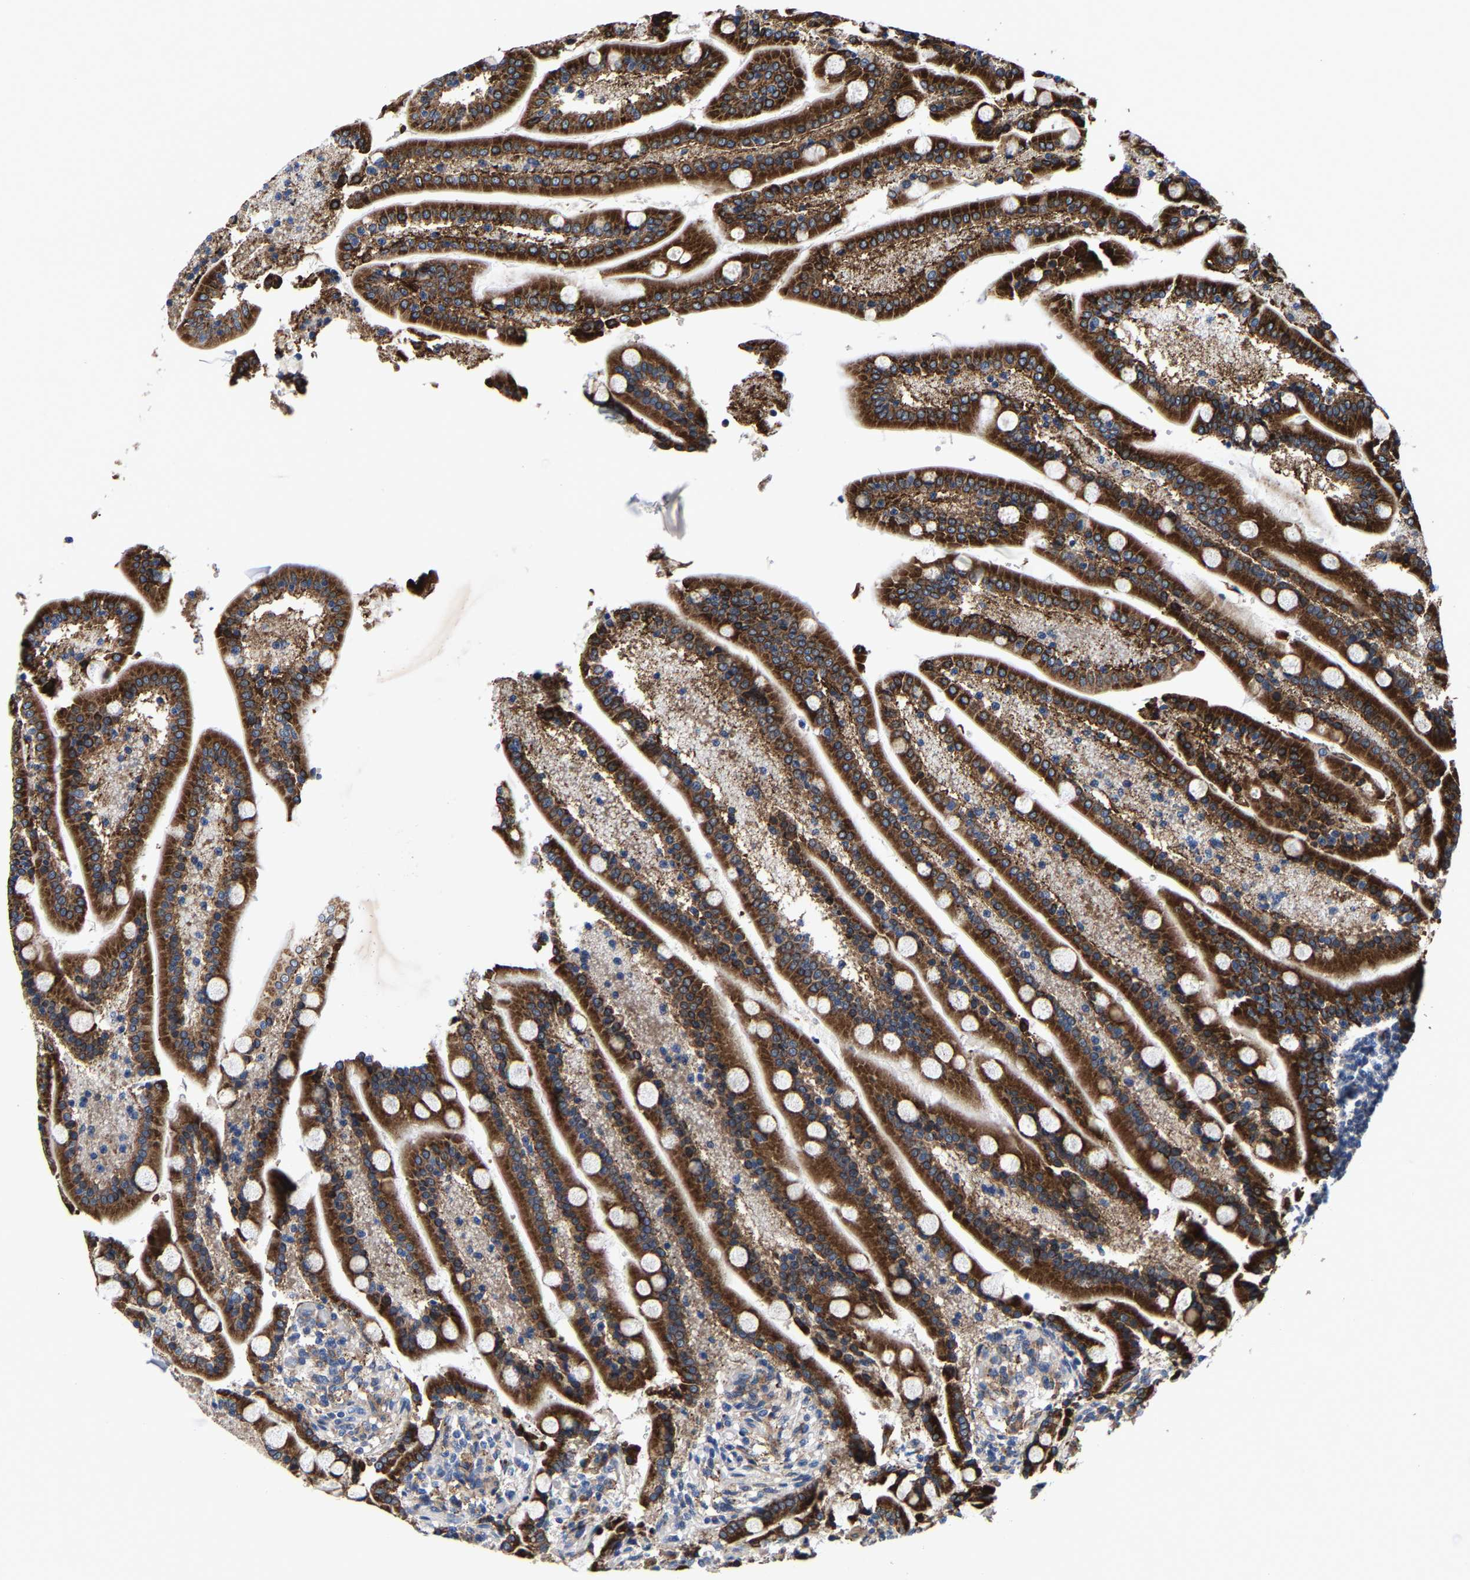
{"staining": {"intensity": "strong", "quantity": ">75%", "location": "cytoplasmic/membranous"}, "tissue": "duodenum", "cell_type": "Glandular cells", "image_type": "normal", "snomed": [{"axis": "morphology", "description": "Normal tissue, NOS"}, {"axis": "topography", "description": "Duodenum"}], "caption": "An image of human duodenum stained for a protein demonstrates strong cytoplasmic/membranous brown staining in glandular cells. The staining was performed using DAB, with brown indicating positive protein expression. Nuclei are stained blue with hematoxylin.", "gene": "SLC12A2", "patient": {"sex": "male", "age": 54}}